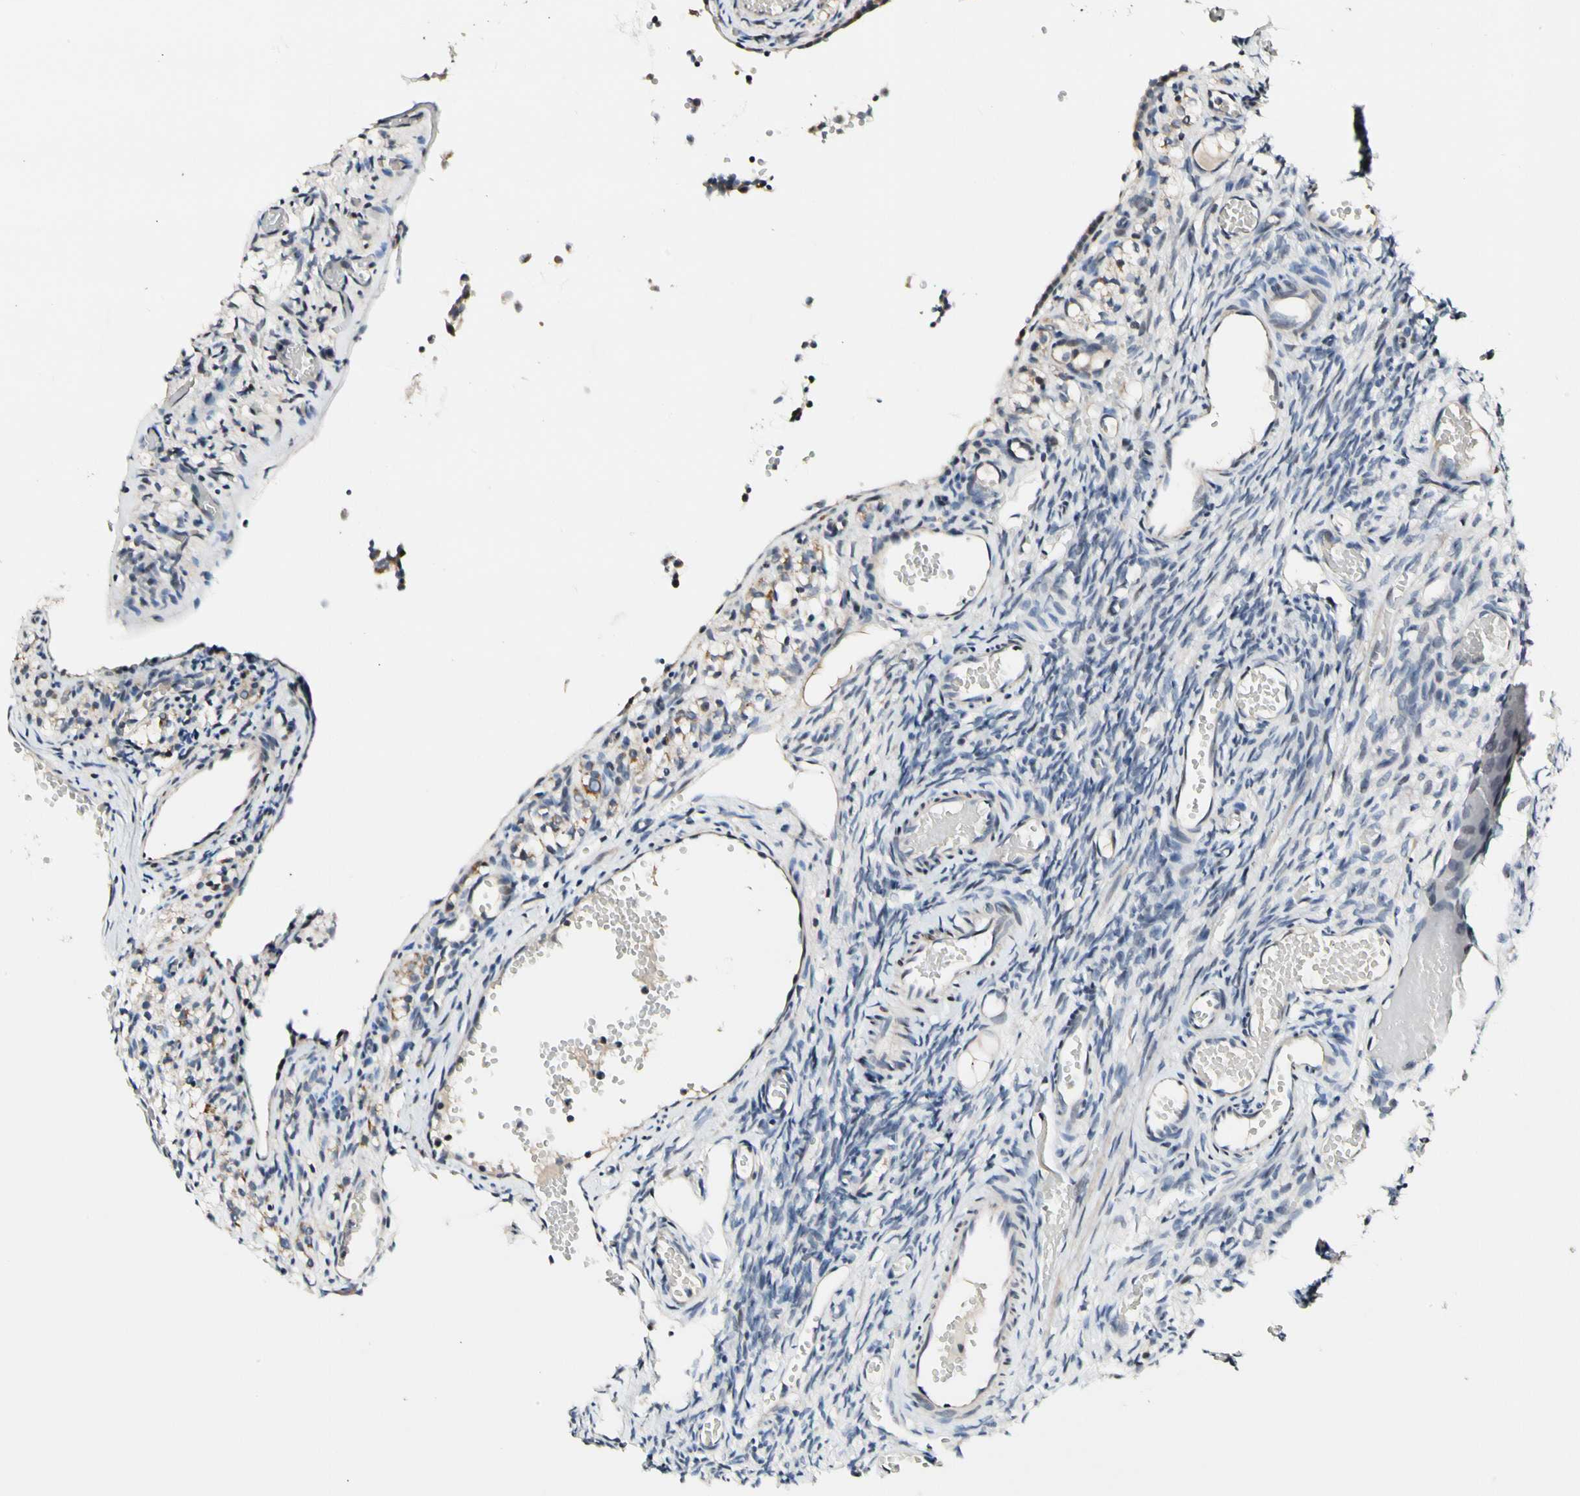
{"staining": {"intensity": "negative", "quantity": "none", "location": "none"}, "tissue": "ovary", "cell_type": "Ovarian stroma cells", "image_type": "normal", "snomed": [{"axis": "morphology", "description": "Normal tissue, NOS"}, {"axis": "topography", "description": "Ovary"}], "caption": "High magnification brightfield microscopy of normal ovary stained with DAB (brown) and counterstained with hematoxylin (blue): ovarian stroma cells show no significant positivity. (DAB (3,3'-diaminobenzidine) immunohistochemistry (IHC) visualized using brightfield microscopy, high magnification).", "gene": "SOX30", "patient": {"sex": "female", "age": 35}}